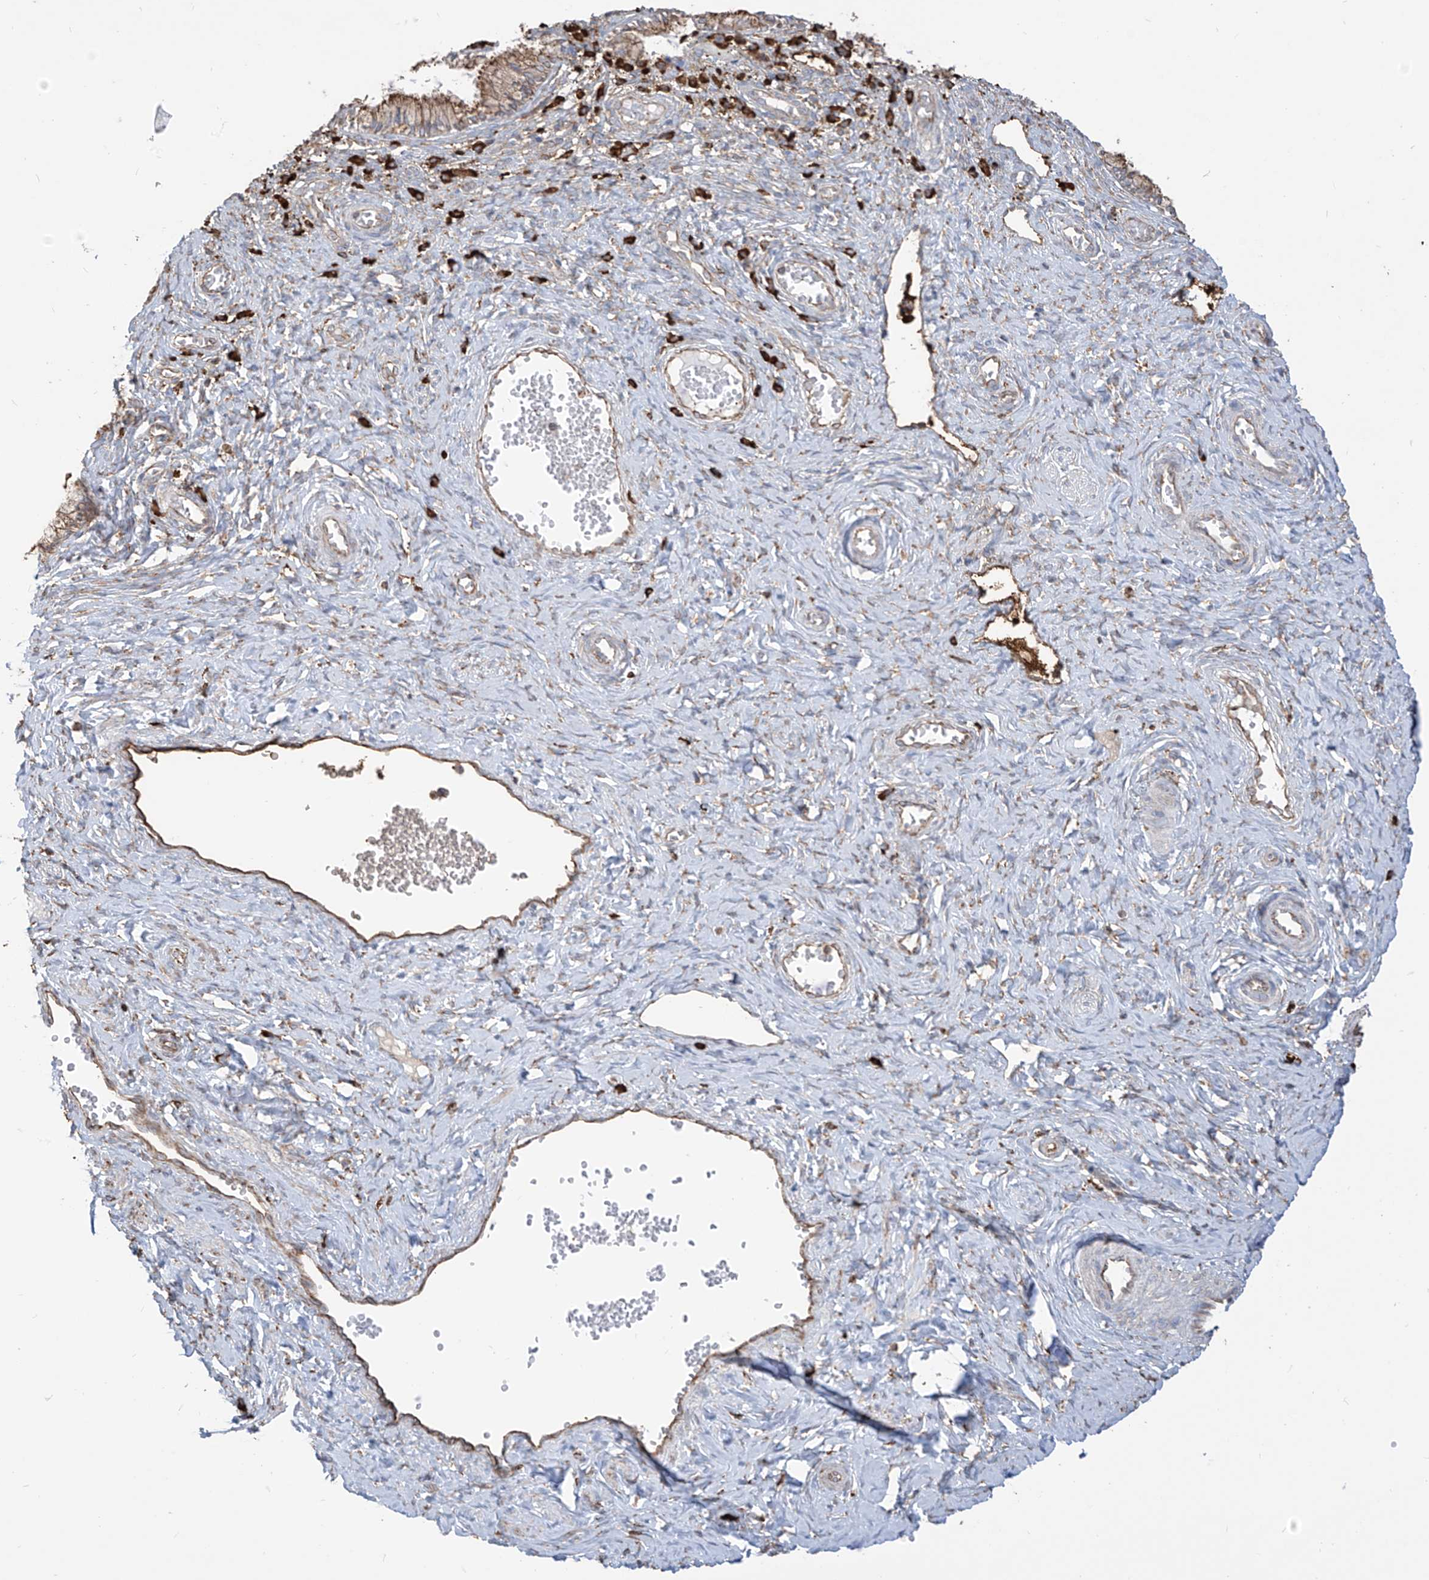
{"staining": {"intensity": "weak", "quantity": "25%-75%", "location": "cytoplasmic/membranous"}, "tissue": "cervix", "cell_type": "Glandular cells", "image_type": "normal", "snomed": [{"axis": "morphology", "description": "Normal tissue, NOS"}, {"axis": "topography", "description": "Cervix"}], "caption": "Protein expression analysis of benign cervix reveals weak cytoplasmic/membranous staining in approximately 25%-75% of glandular cells. (Stains: DAB (3,3'-diaminobenzidine) in brown, nuclei in blue, Microscopy: brightfield microscopy at high magnification).", "gene": "PDIA6", "patient": {"sex": "female", "age": 27}}